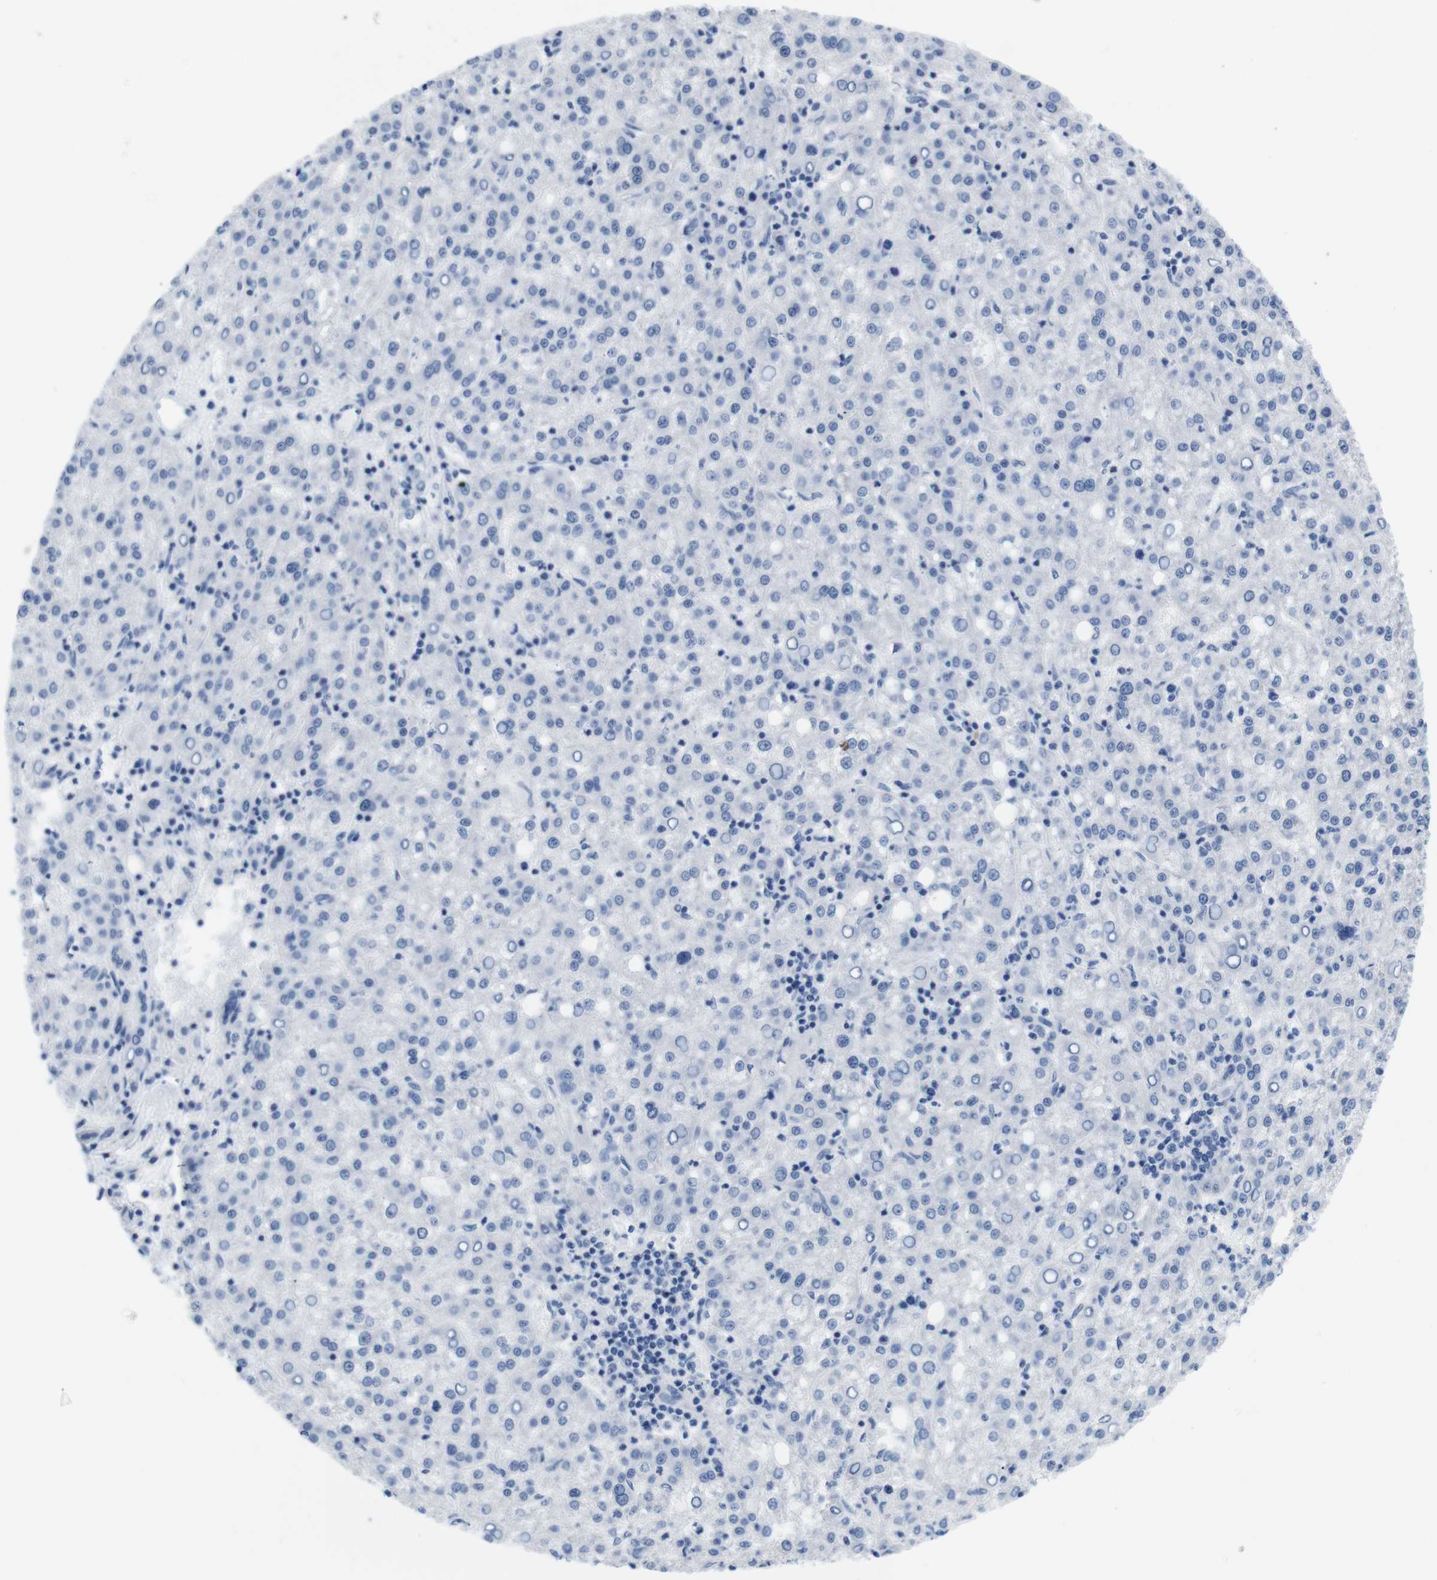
{"staining": {"intensity": "negative", "quantity": "none", "location": "none"}, "tissue": "liver cancer", "cell_type": "Tumor cells", "image_type": "cancer", "snomed": [{"axis": "morphology", "description": "Carcinoma, Hepatocellular, NOS"}, {"axis": "topography", "description": "Liver"}], "caption": "A photomicrograph of human liver cancer is negative for staining in tumor cells.", "gene": "MAP6", "patient": {"sex": "female", "age": 58}}